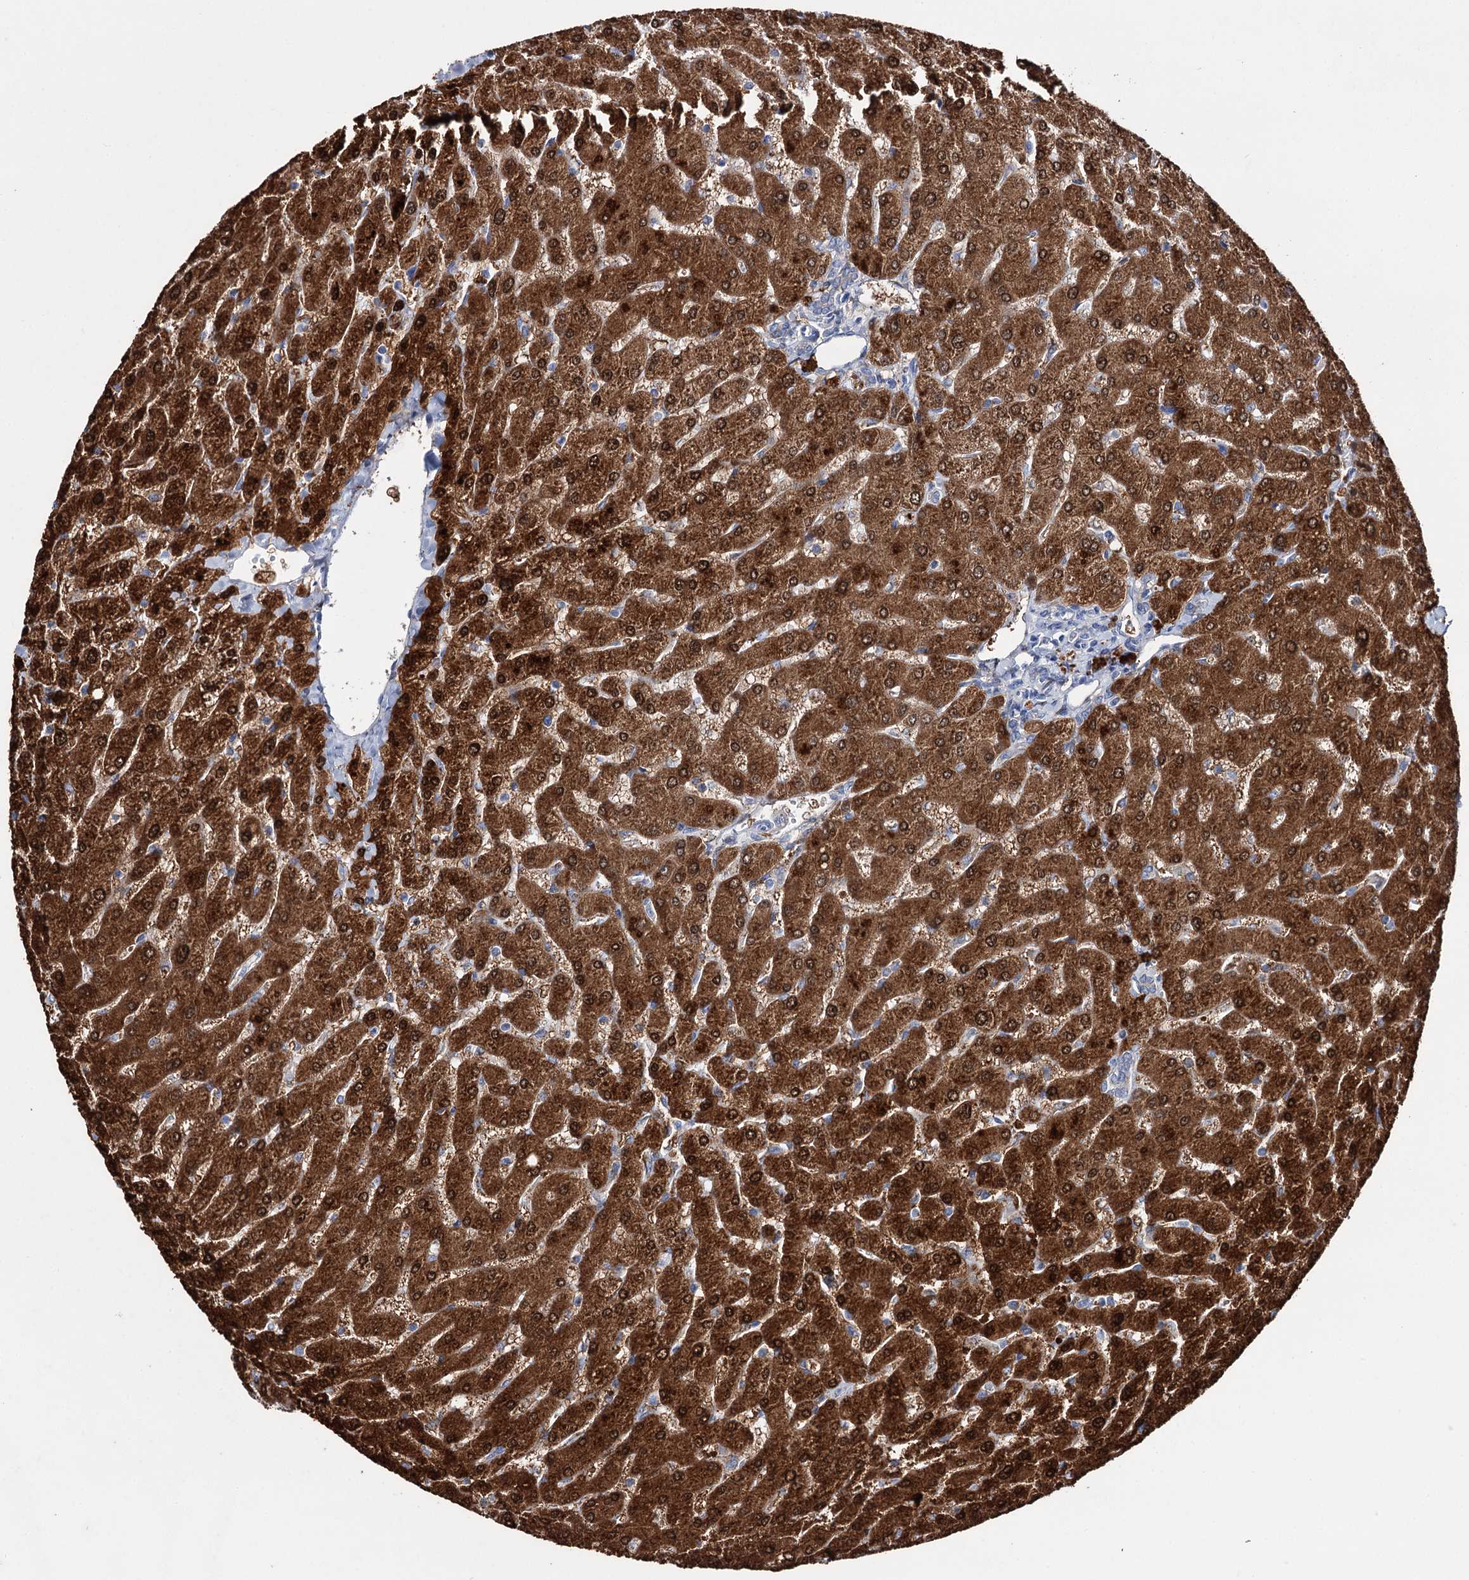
{"staining": {"intensity": "negative", "quantity": "none", "location": "none"}, "tissue": "liver", "cell_type": "Cholangiocytes", "image_type": "normal", "snomed": [{"axis": "morphology", "description": "Normal tissue, NOS"}, {"axis": "topography", "description": "Liver"}], "caption": "This is an IHC image of unremarkable liver. There is no staining in cholangiocytes.", "gene": "LYZL4", "patient": {"sex": "male", "age": 55}}